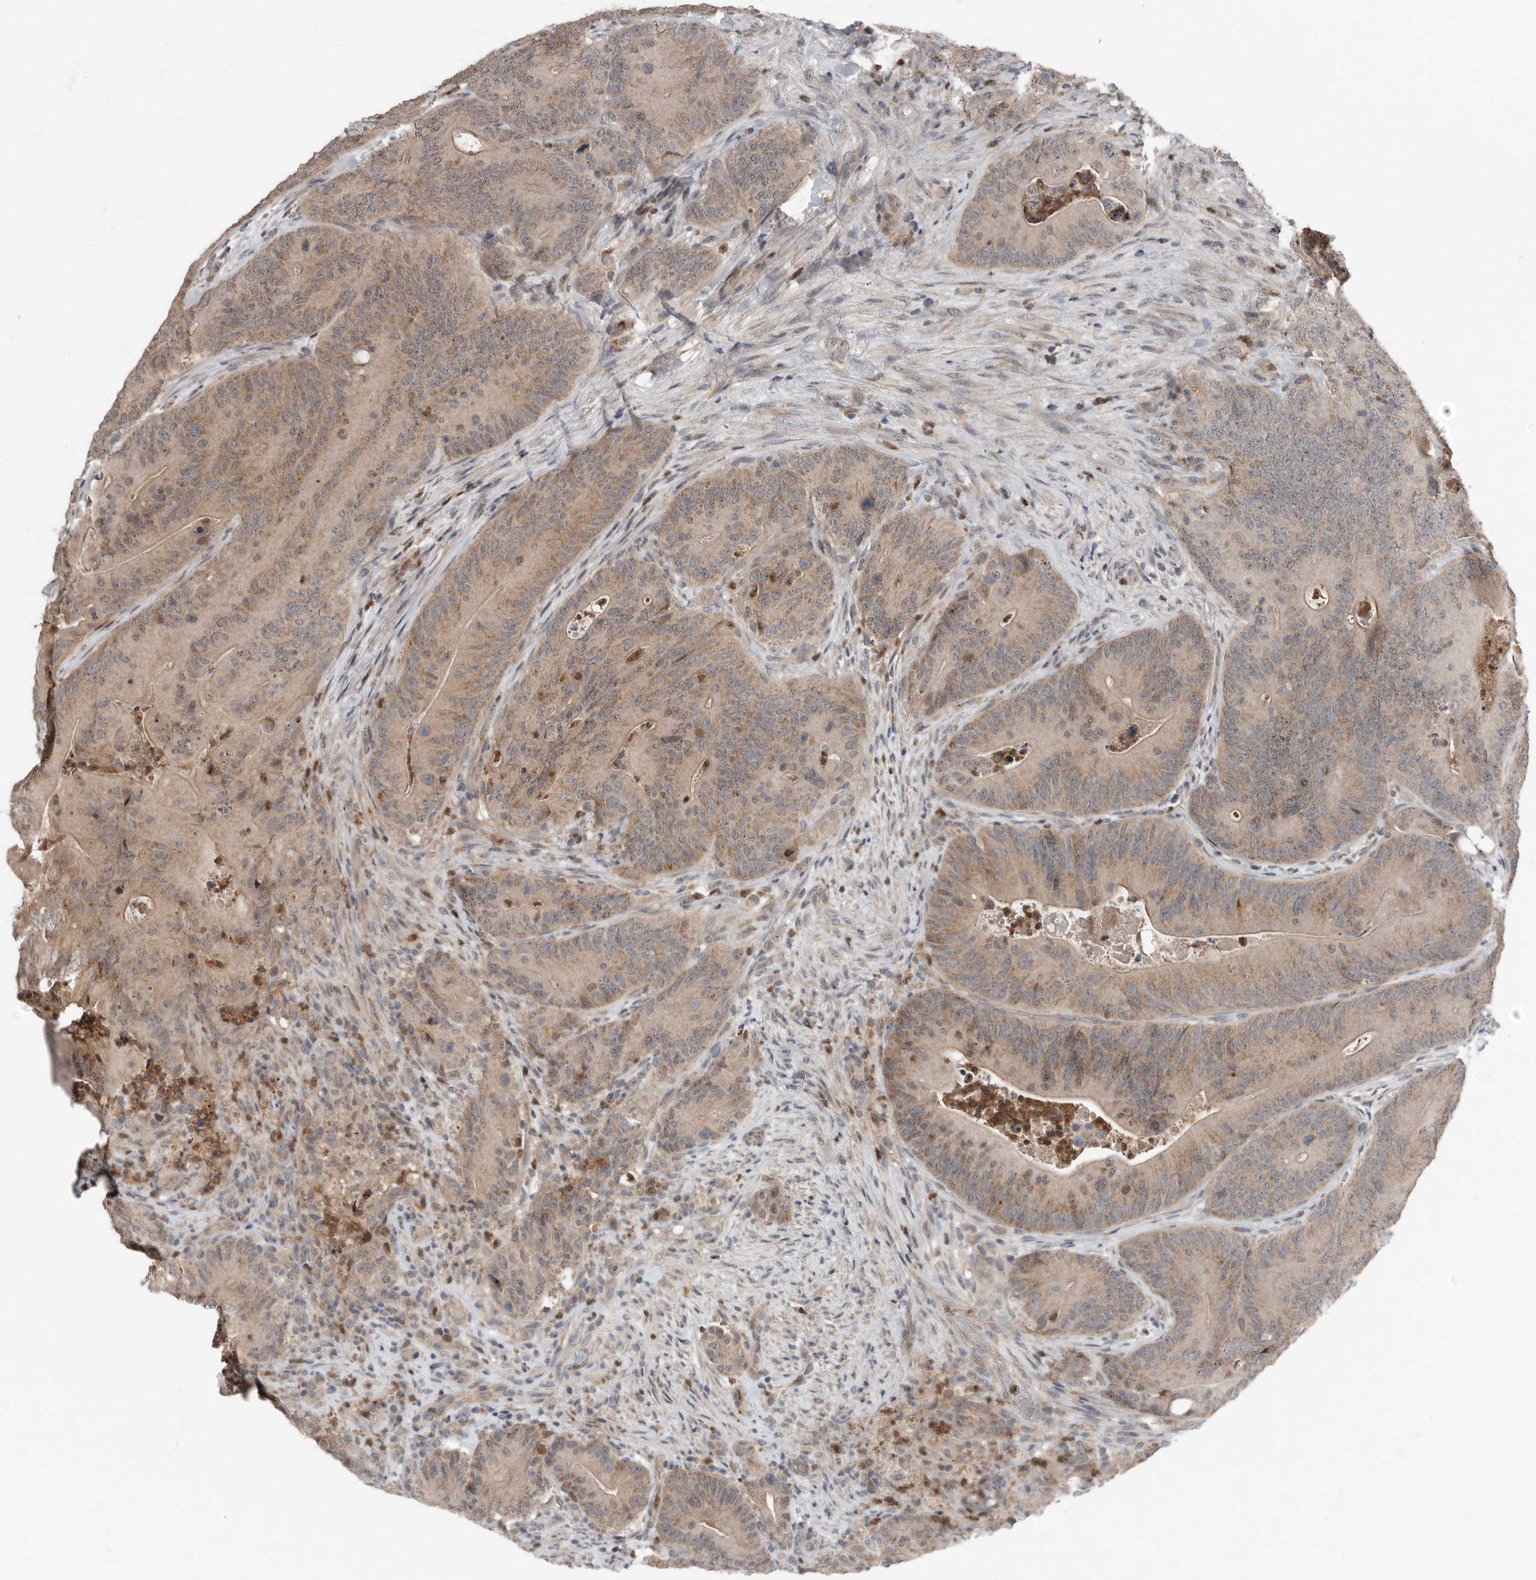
{"staining": {"intensity": "moderate", "quantity": ">75%", "location": "cytoplasmic/membranous"}, "tissue": "colorectal cancer", "cell_type": "Tumor cells", "image_type": "cancer", "snomed": [{"axis": "morphology", "description": "Normal tissue, NOS"}, {"axis": "topography", "description": "Colon"}], "caption": "Human colorectal cancer stained for a protein (brown) shows moderate cytoplasmic/membranous positive staining in about >75% of tumor cells.", "gene": "SCP2", "patient": {"sex": "female", "age": 82}}